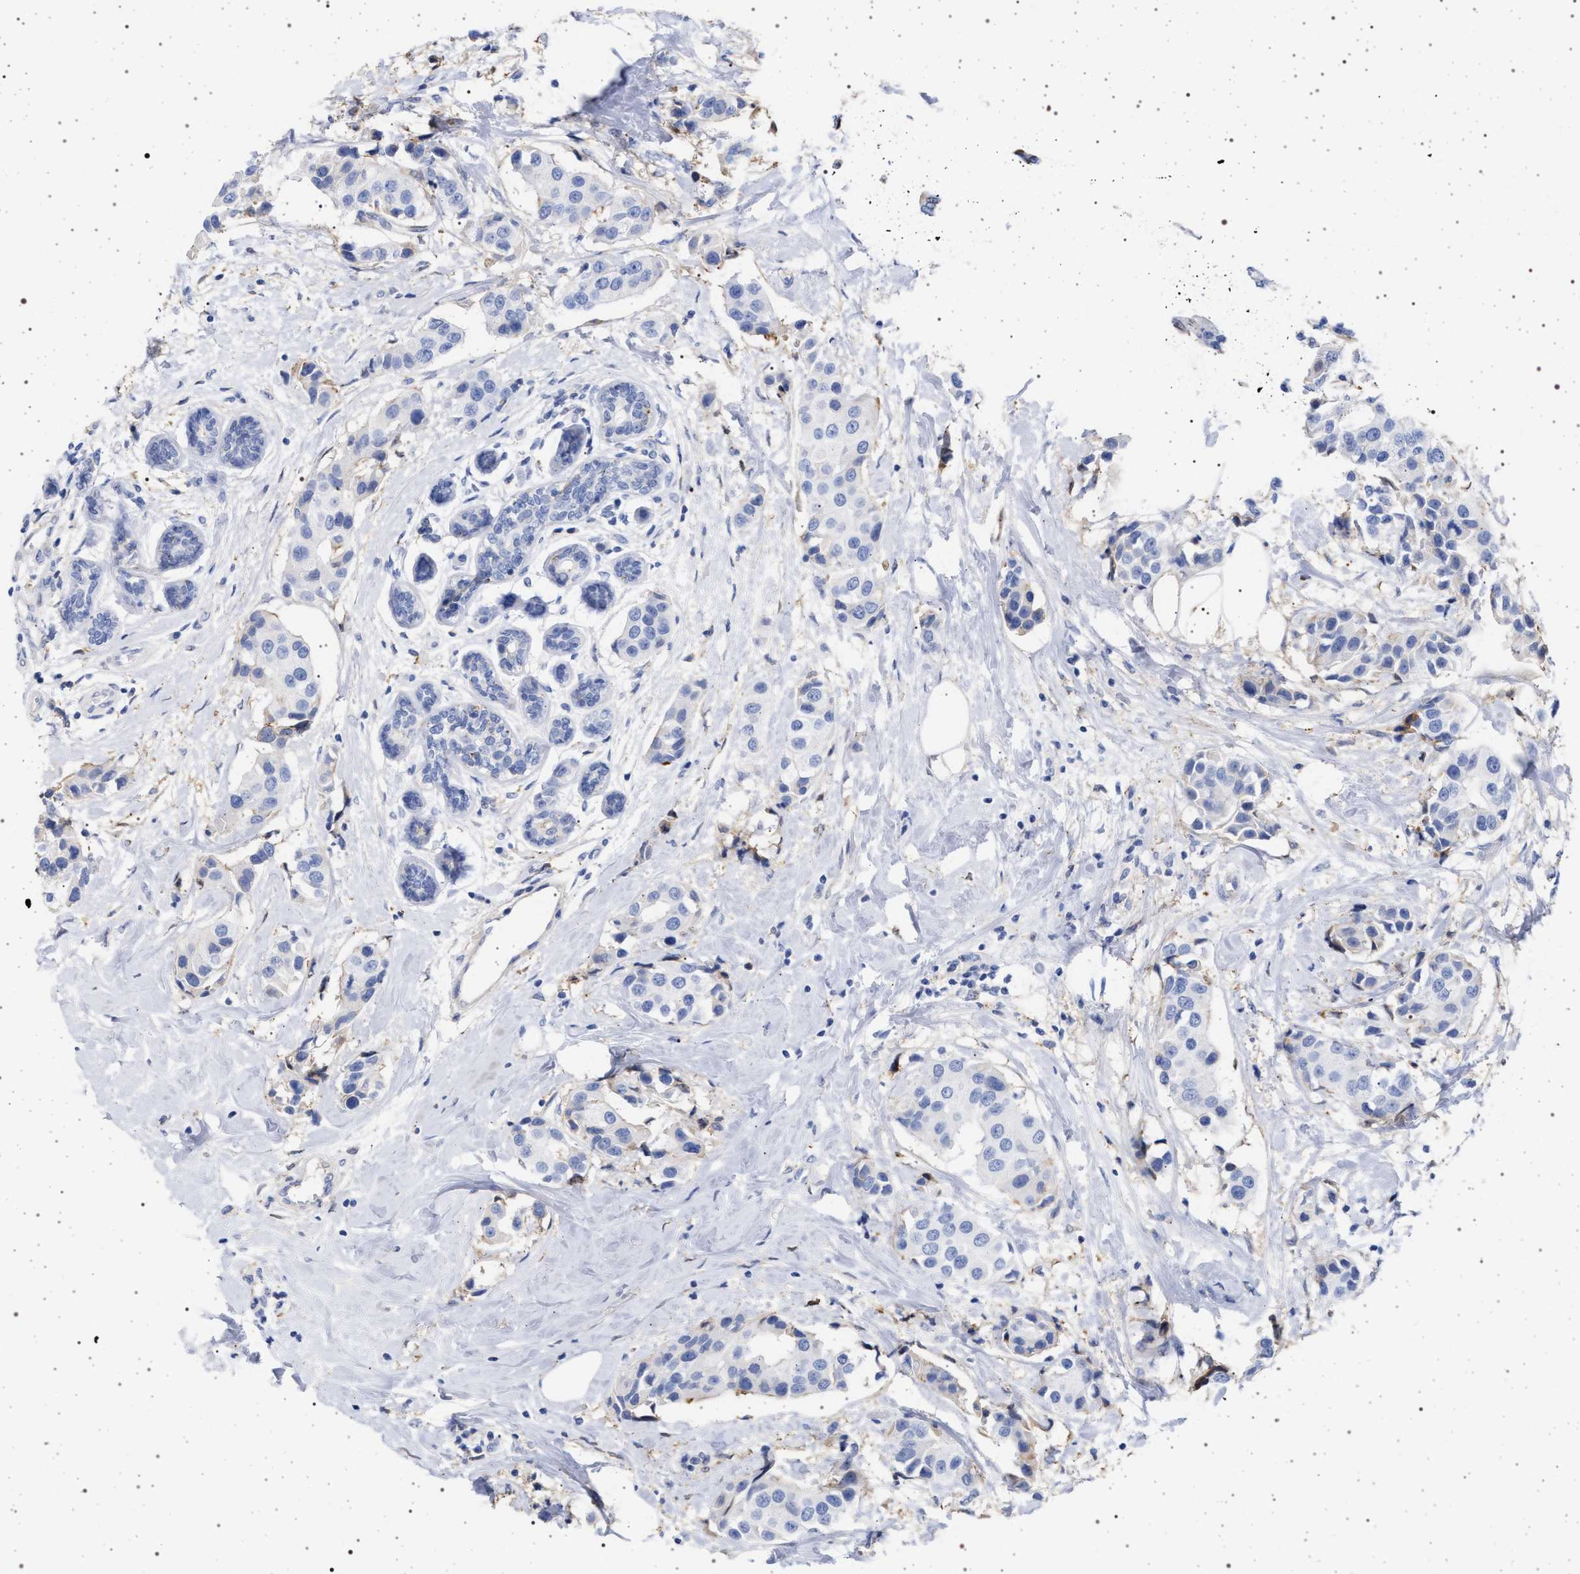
{"staining": {"intensity": "negative", "quantity": "none", "location": "none"}, "tissue": "breast cancer", "cell_type": "Tumor cells", "image_type": "cancer", "snomed": [{"axis": "morphology", "description": "Normal tissue, NOS"}, {"axis": "morphology", "description": "Duct carcinoma"}, {"axis": "topography", "description": "Breast"}], "caption": "Immunohistochemical staining of breast cancer (invasive ductal carcinoma) exhibits no significant positivity in tumor cells.", "gene": "PLG", "patient": {"sex": "female", "age": 39}}